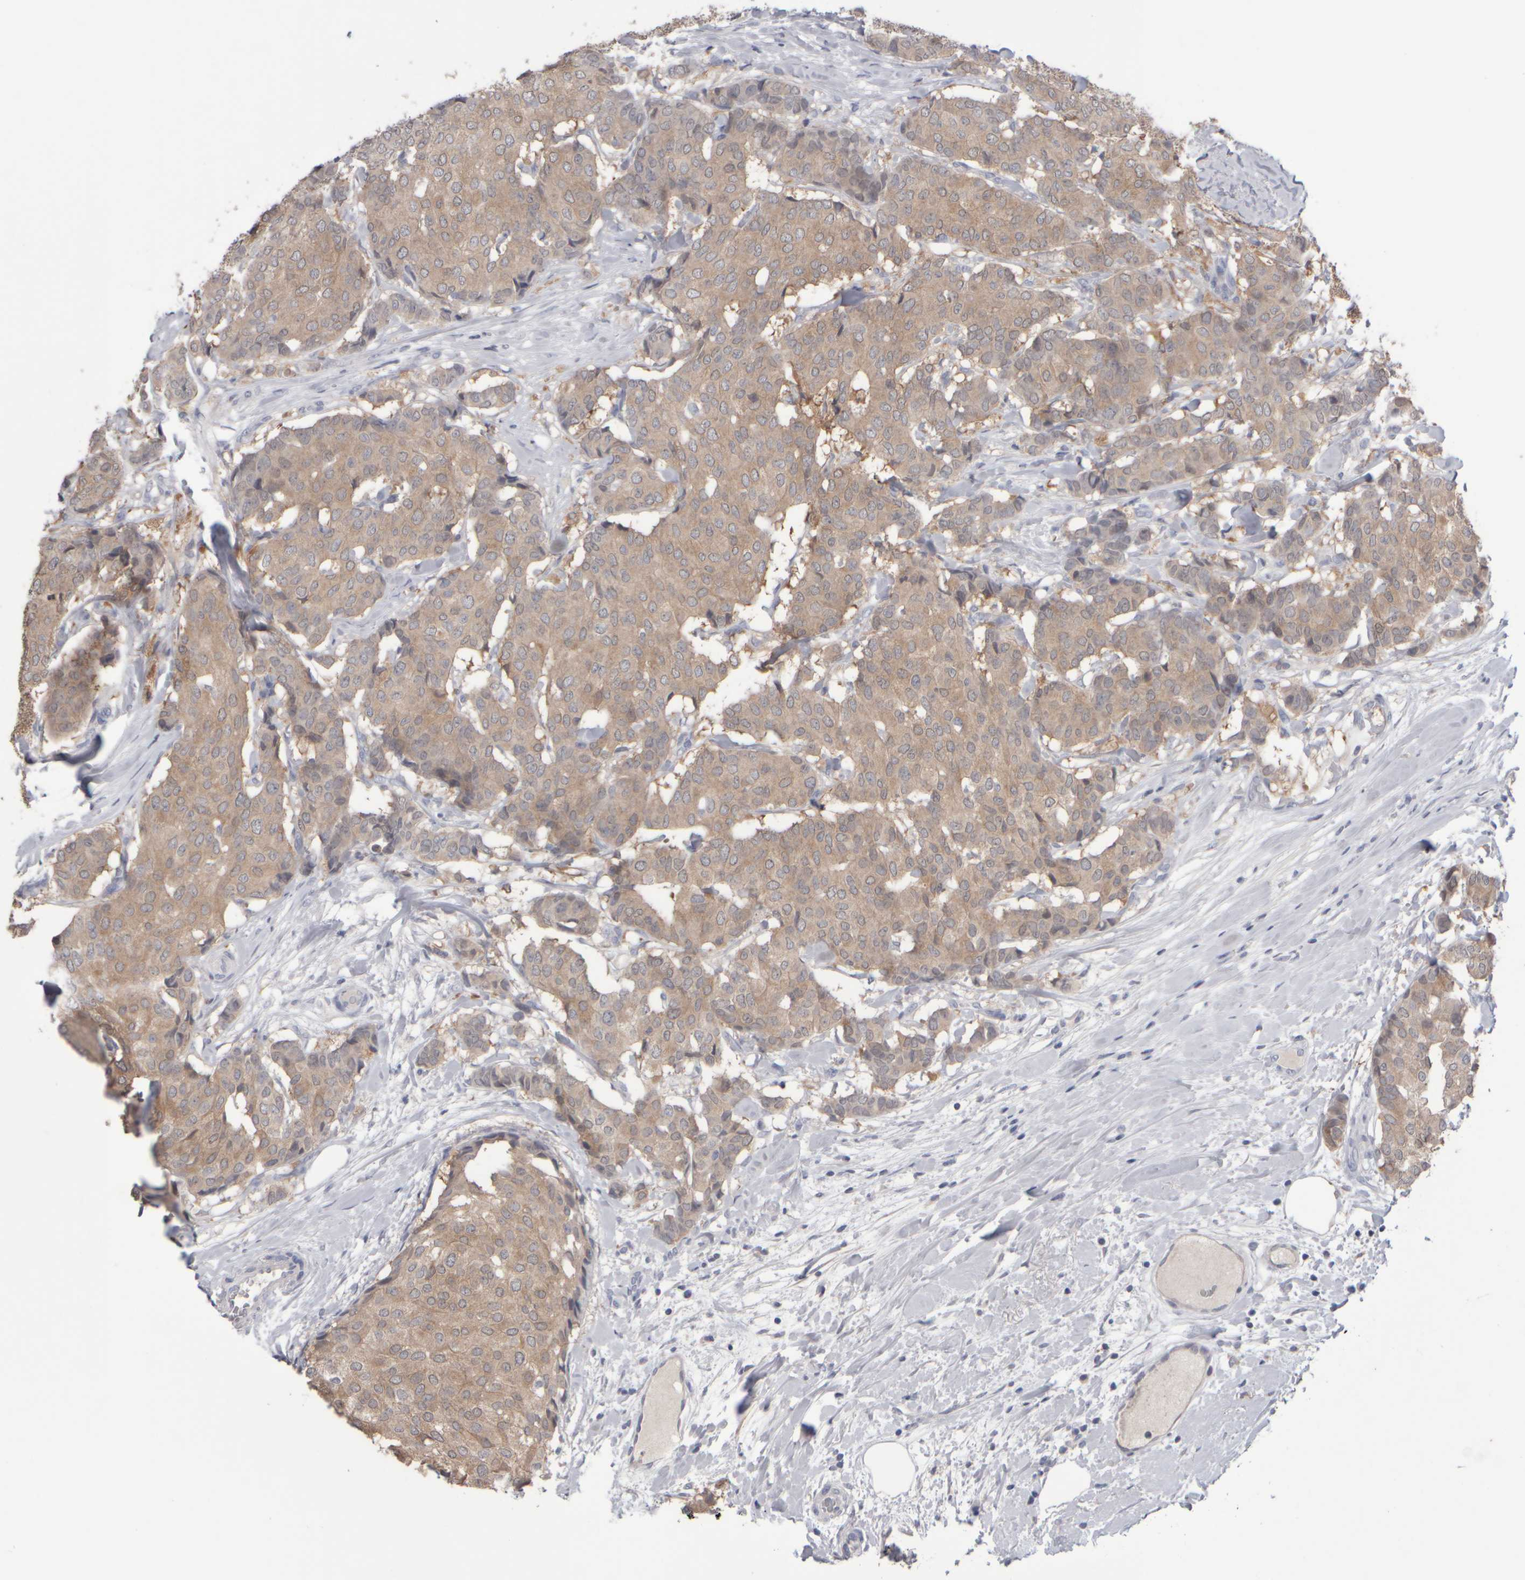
{"staining": {"intensity": "weak", "quantity": ">75%", "location": "cytoplasmic/membranous"}, "tissue": "breast cancer", "cell_type": "Tumor cells", "image_type": "cancer", "snomed": [{"axis": "morphology", "description": "Duct carcinoma"}, {"axis": "topography", "description": "Breast"}], "caption": "Breast cancer (intraductal carcinoma) stained for a protein (brown) shows weak cytoplasmic/membranous positive positivity in approximately >75% of tumor cells.", "gene": "EPHX2", "patient": {"sex": "female", "age": 75}}